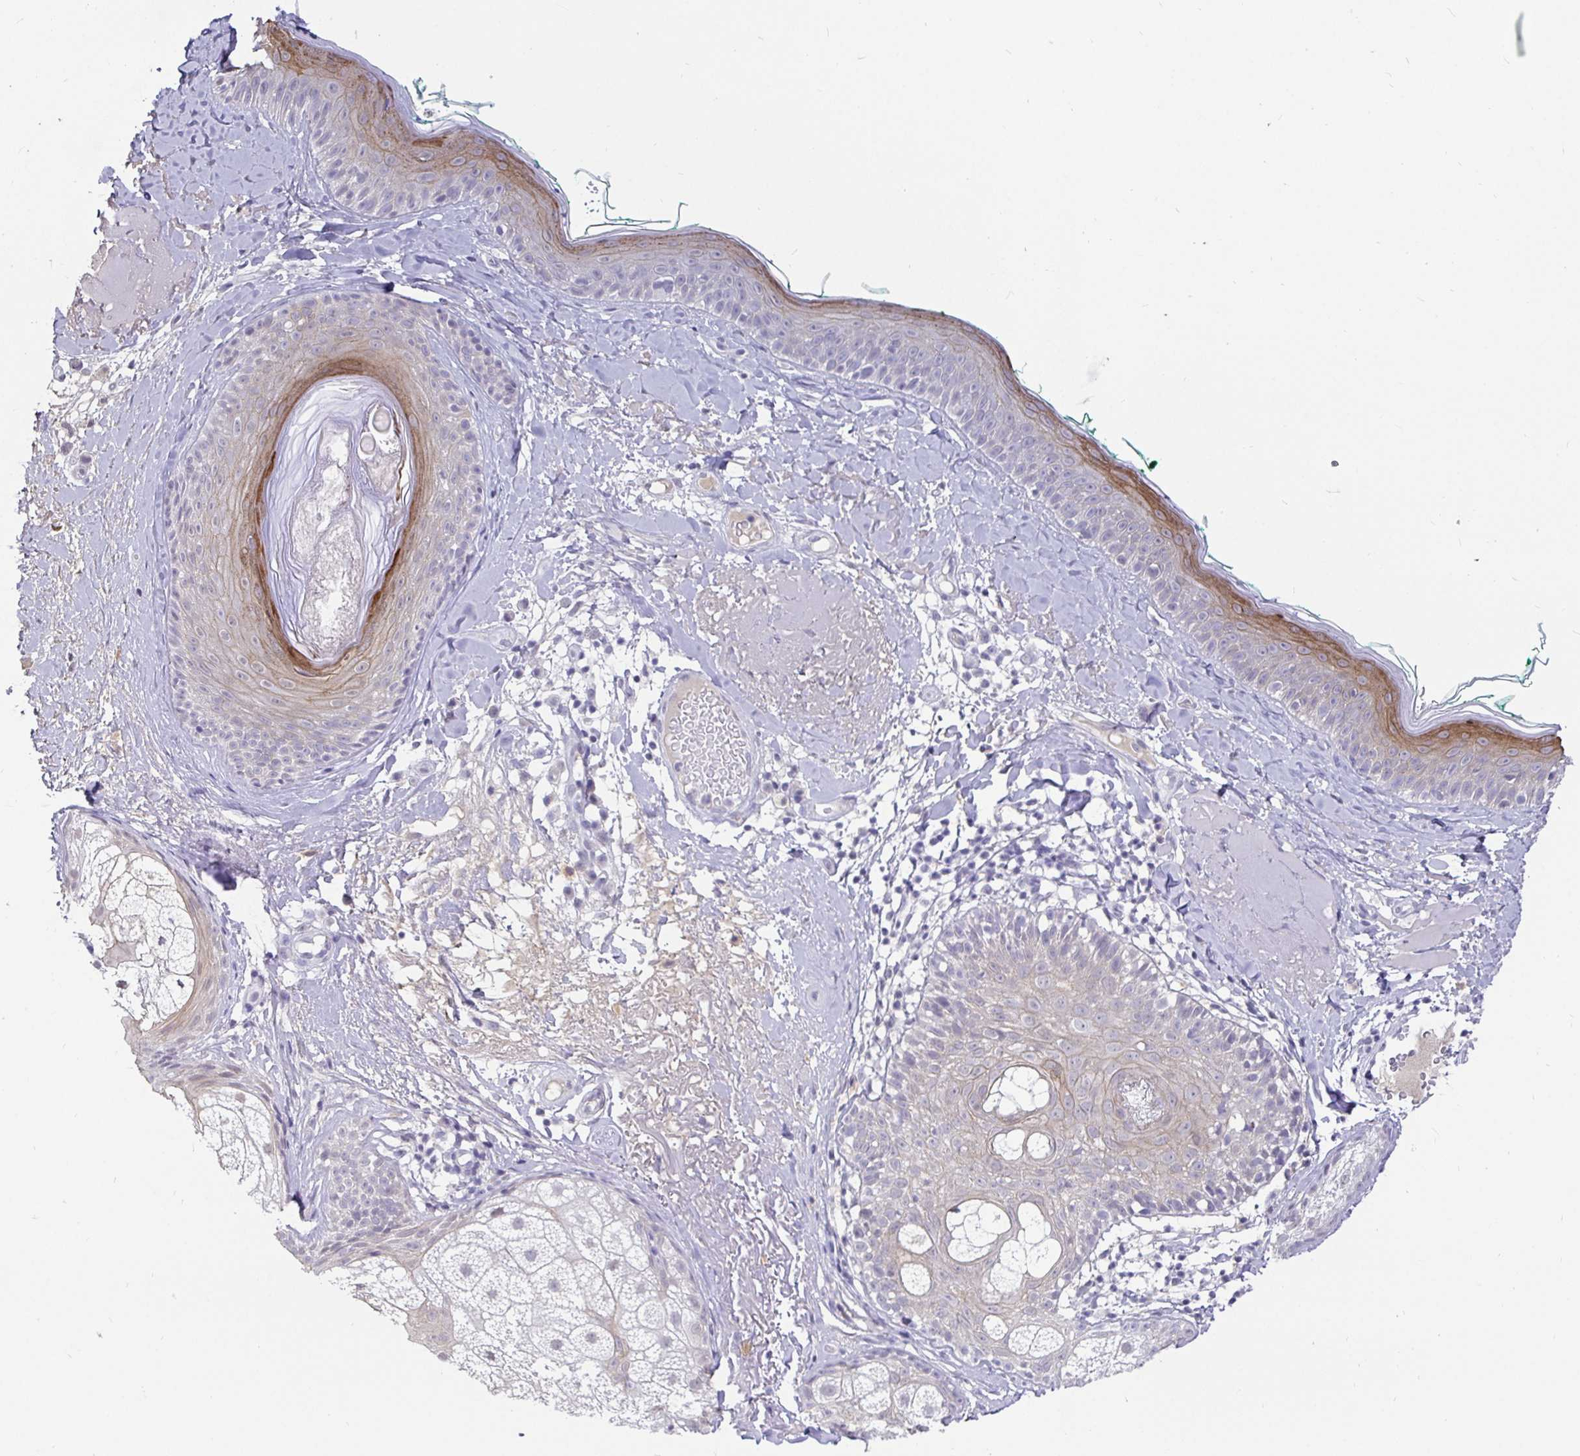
{"staining": {"intensity": "negative", "quantity": "none", "location": "none"}, "tissue": "skin", "cell_type": "Fibroblasts", "image_type": "normal", "snomed": [{"axis": "morphology", "description": "Normal tissue, NOS"}, {"axis": "topography", "description": "Skin"}], "caption": "This micrograph is of normal skin stained with immunohistochemistry (IHC) to label a protein in brown with the nuclei are counter-stained blue. There is no positivity in fibroblasts. (DAB (3,3'-diaminobenzidine) immunohistochemistry (IHC) visualized using brightfield microscopy, high magnification).", "gene": "EZHIP", "patient": {"sex": "male", "age": 73}}